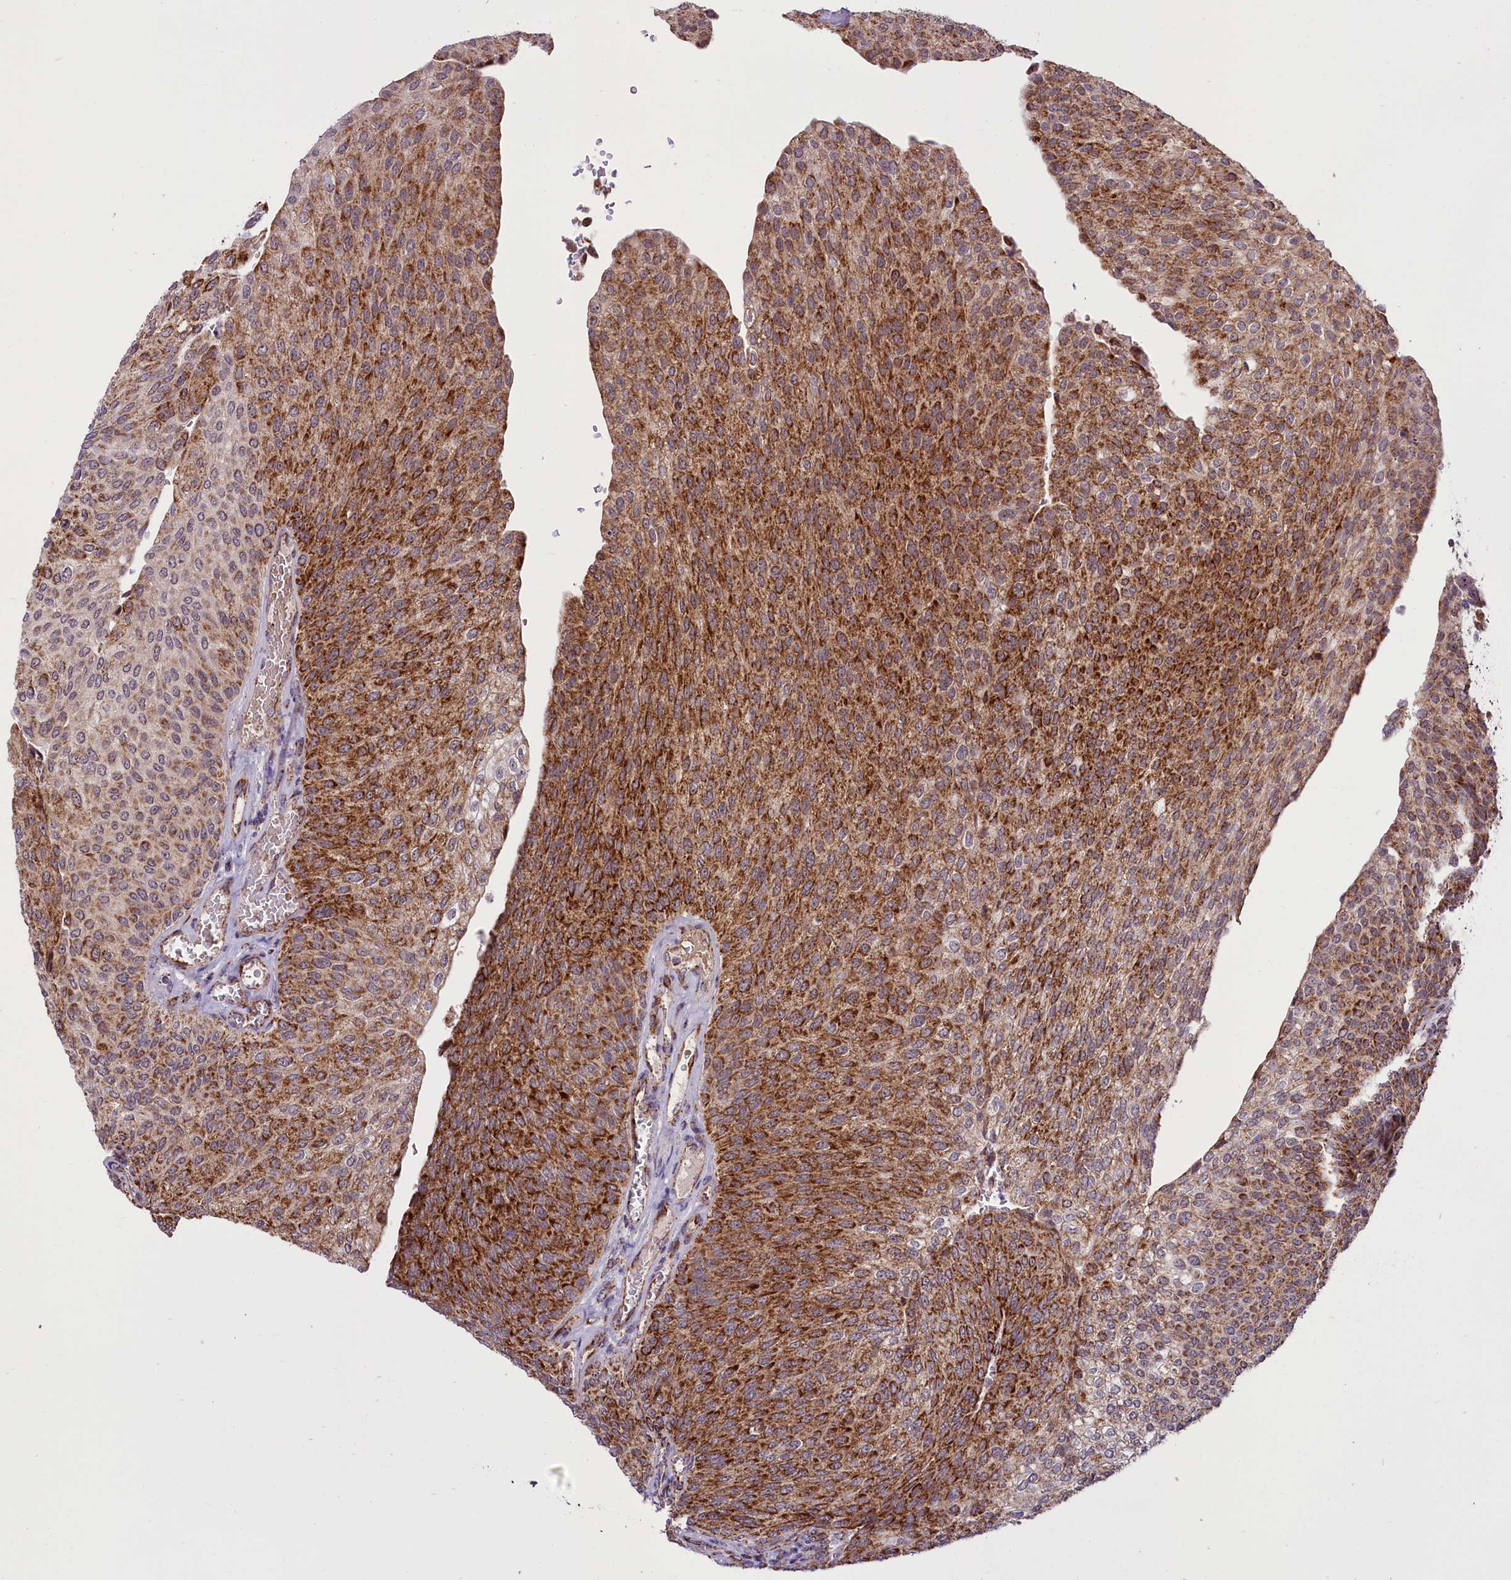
{"staining": {"intensity": "moderate", "quantity": ">75%", "location": "cytoplasmic/membranous"}, "tissue": "urothelial cancer", "cell_type": "Tumor cells", "image_type": "cancer", "snomed": [{"axis": "morphology", "description": "Urothelial carcinoma, High grade"}, {"axis": "topography", "description": "Urinary bladder"}], "caption": "High-grade urothelial carcinoma tissue exhibits moderate cytoplasmic/membranous expression in about >75% of tumor cells", "gene": "NDUFS5", "patient": {"sex": "female", "age": 79}}